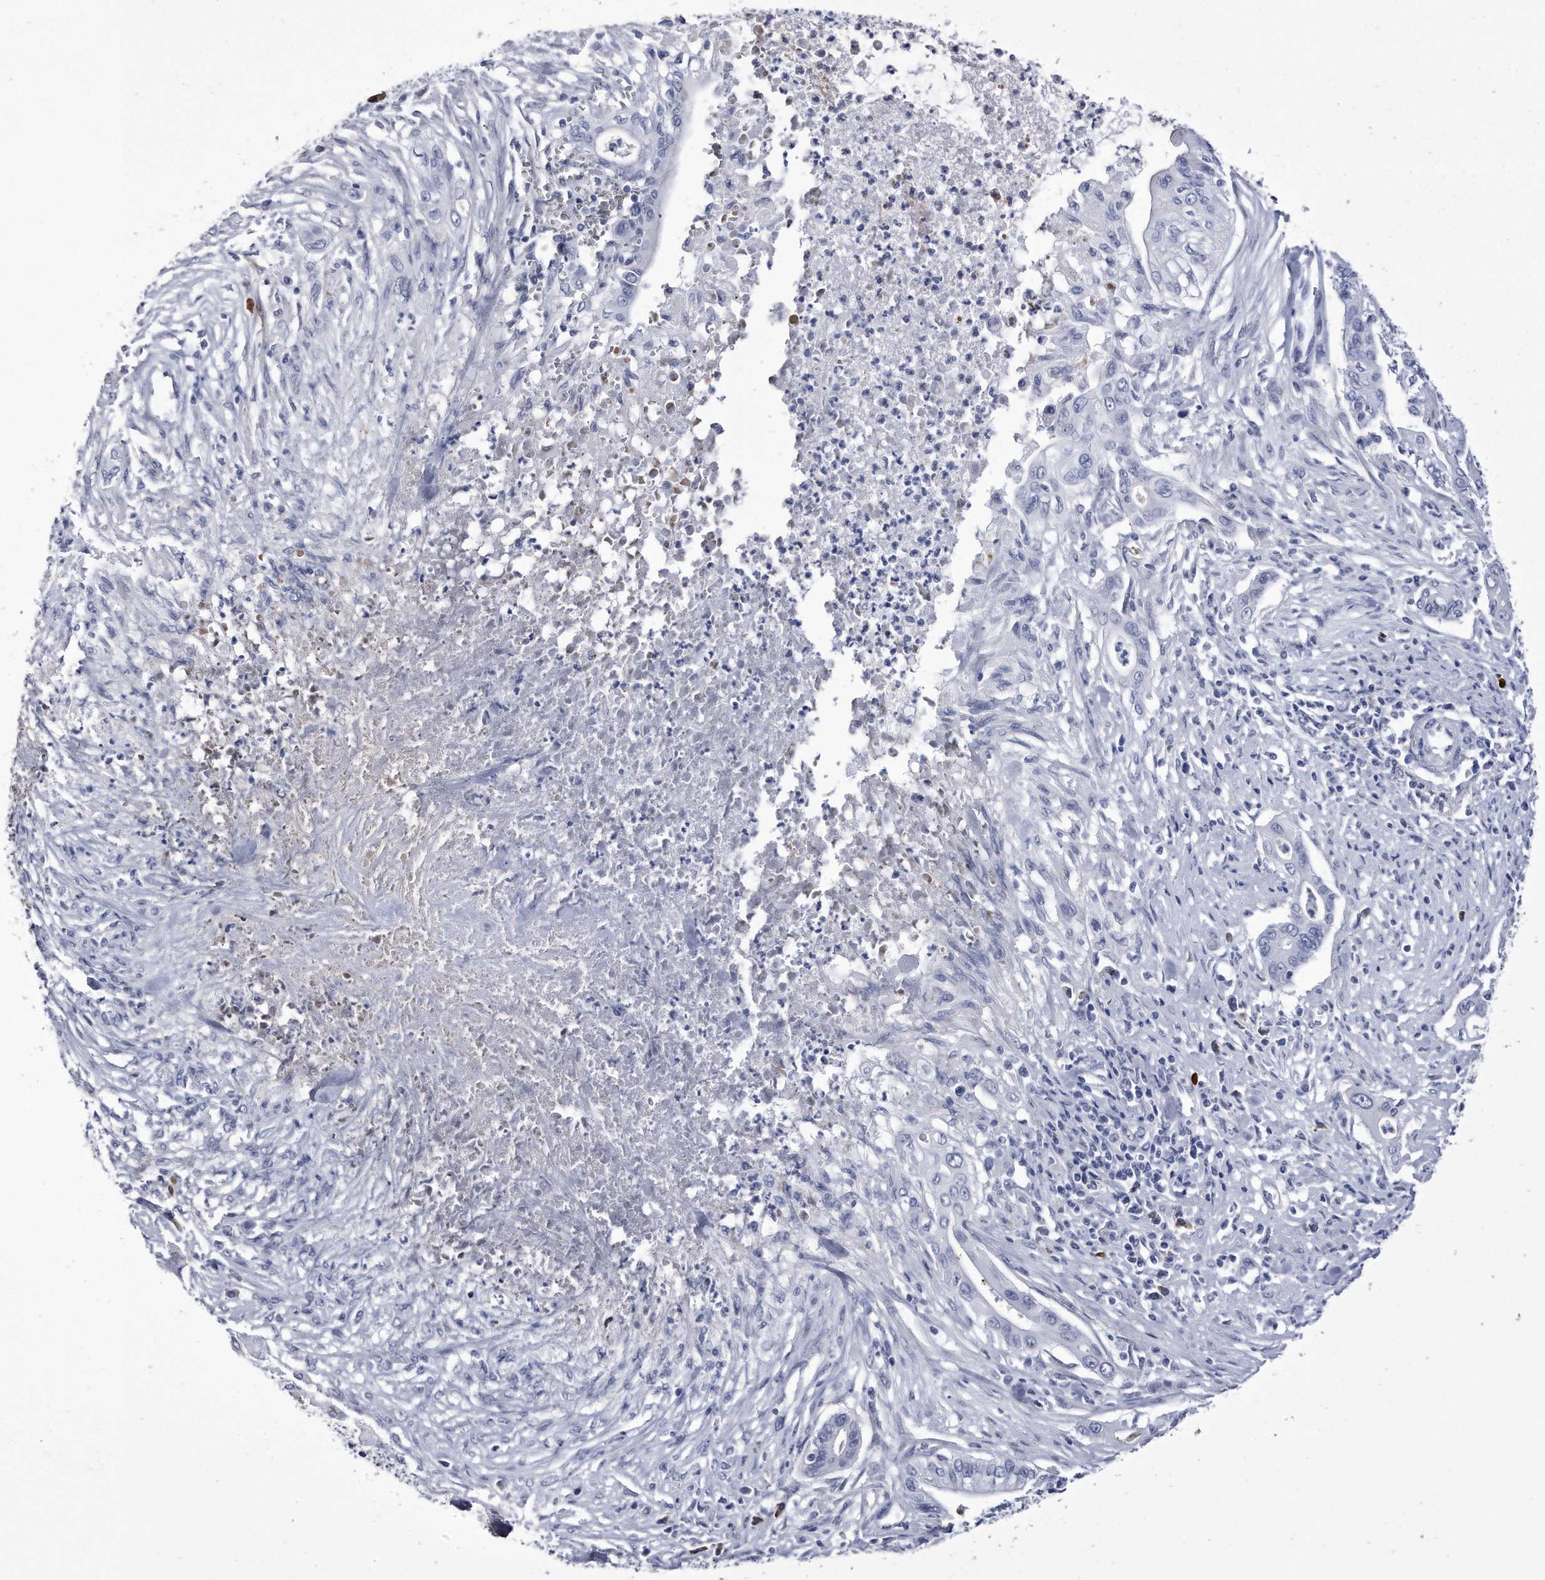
{"staining": {"intensity": "negative", "quantity": "none", "location": "none"}, "tissue": "pancreatic cancer", "cell_type": "Tumor cells", "image_type": "cancer", "snomed": [{"axis": "morphology", "description": "Adenocarcinoma, NOS"}, {"axis": "topography", "description": "Pancreas"}], "caption": "Immunohistochemistry (IHC) image of neoplastic tissue: human pancreatic cancer (adenocarcinoma) stained with DAB reveals no significant protein staining in tumor cells. (Stains: DAB immunohistochemistry with hematoxylin counter stain, Microscopy: brightfield microscopy at high magnification).", "gene": "KCTD8", "patient": {"sex": "male", "age": 58}}